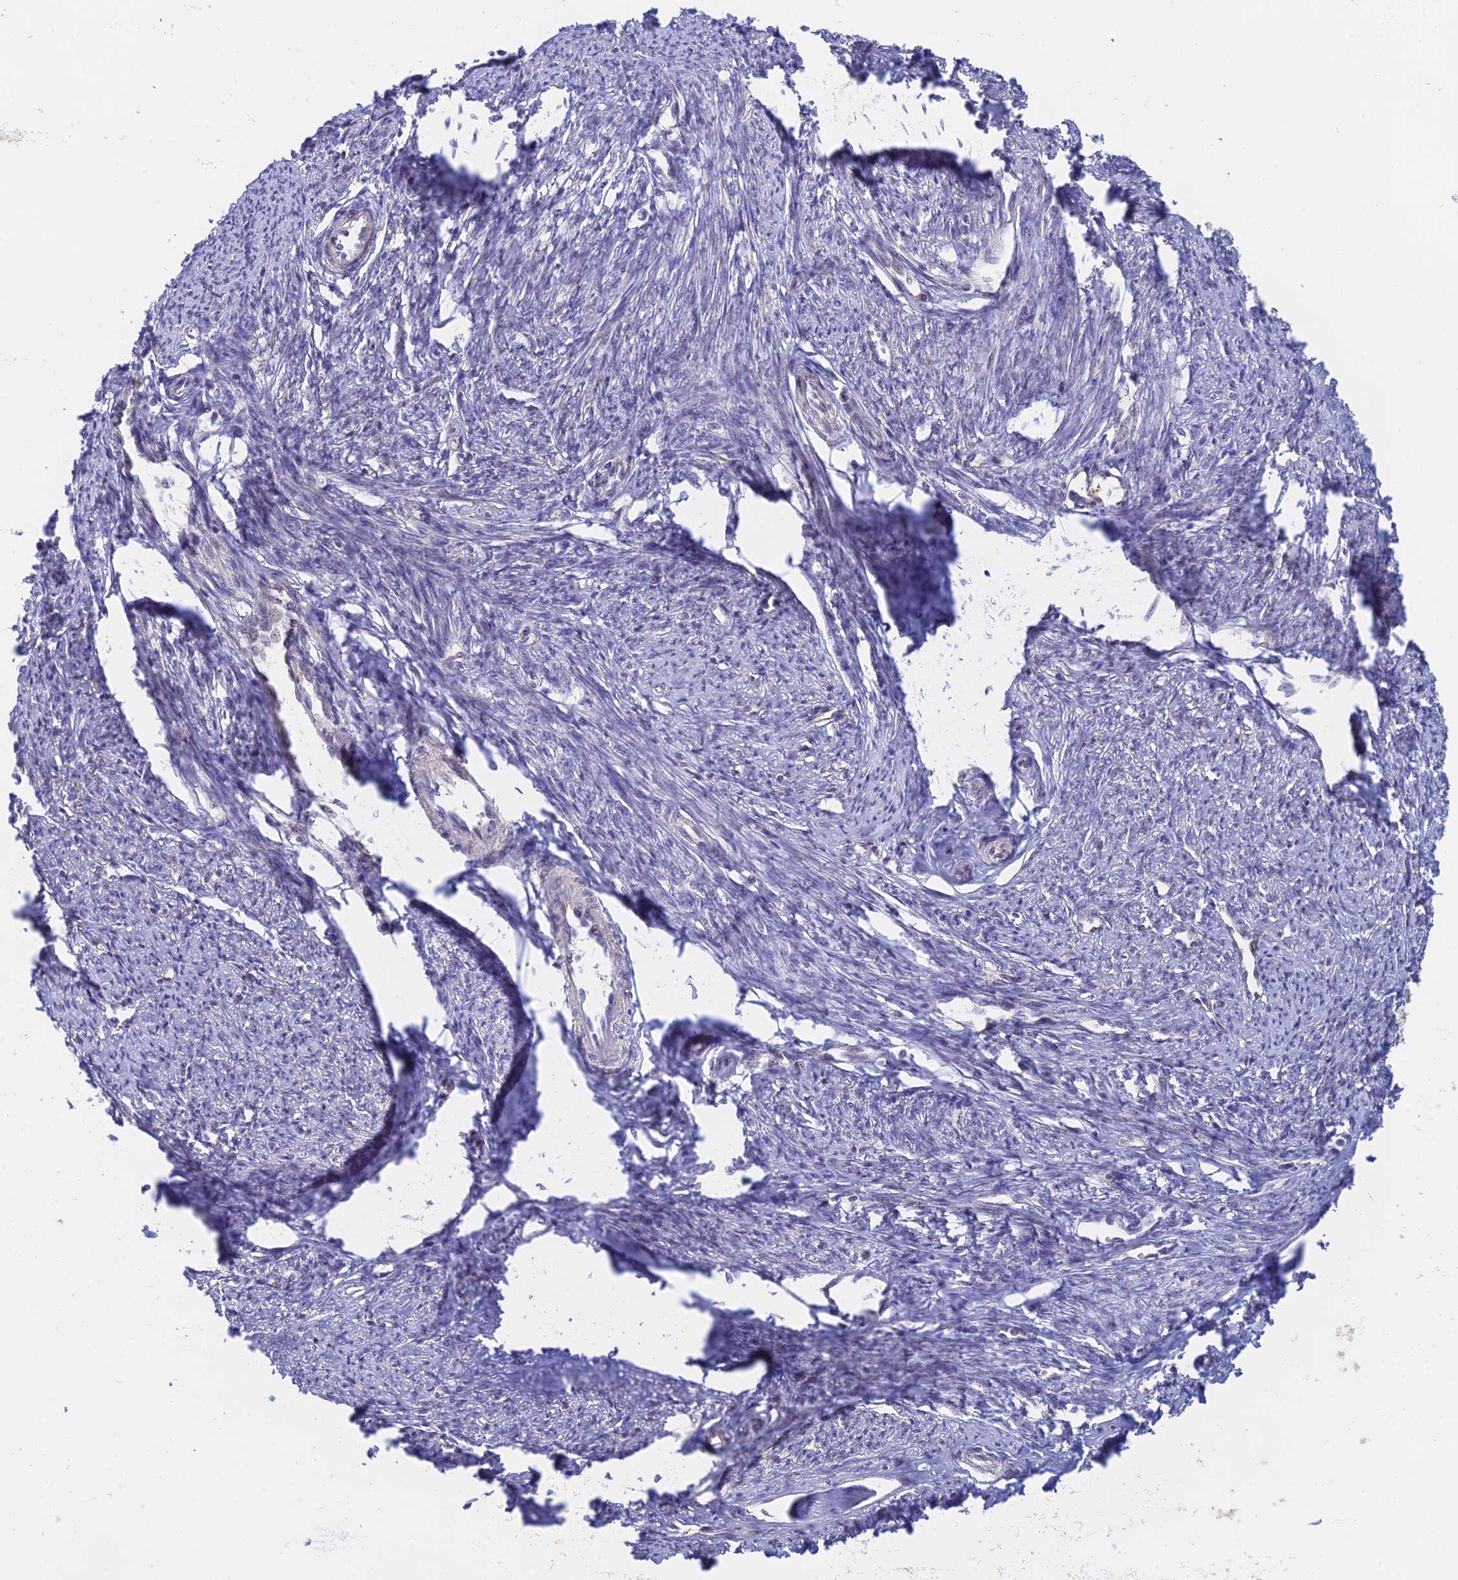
{"staining": {"intensity": "weak", "quantity": "<25%", "location": "nuclear"}, "tissue": "smooth muscle", "cell_type": "Smooth muscle cells", "image_type": "normal", "snomed": [{"axis": "morphology", "description": "Normal tissue, NOS"}, {"axis": "topography", "description": "Smooth muscle"}, {"axis": "topography", "description": "Uterus"}], "caption": "Smooth muscle stained for a protein using immunohistochemistry exhibits no expression smooth muscle cells.", "gene": "MRPL17", "patient": {"sex": "female", "age": 59}}